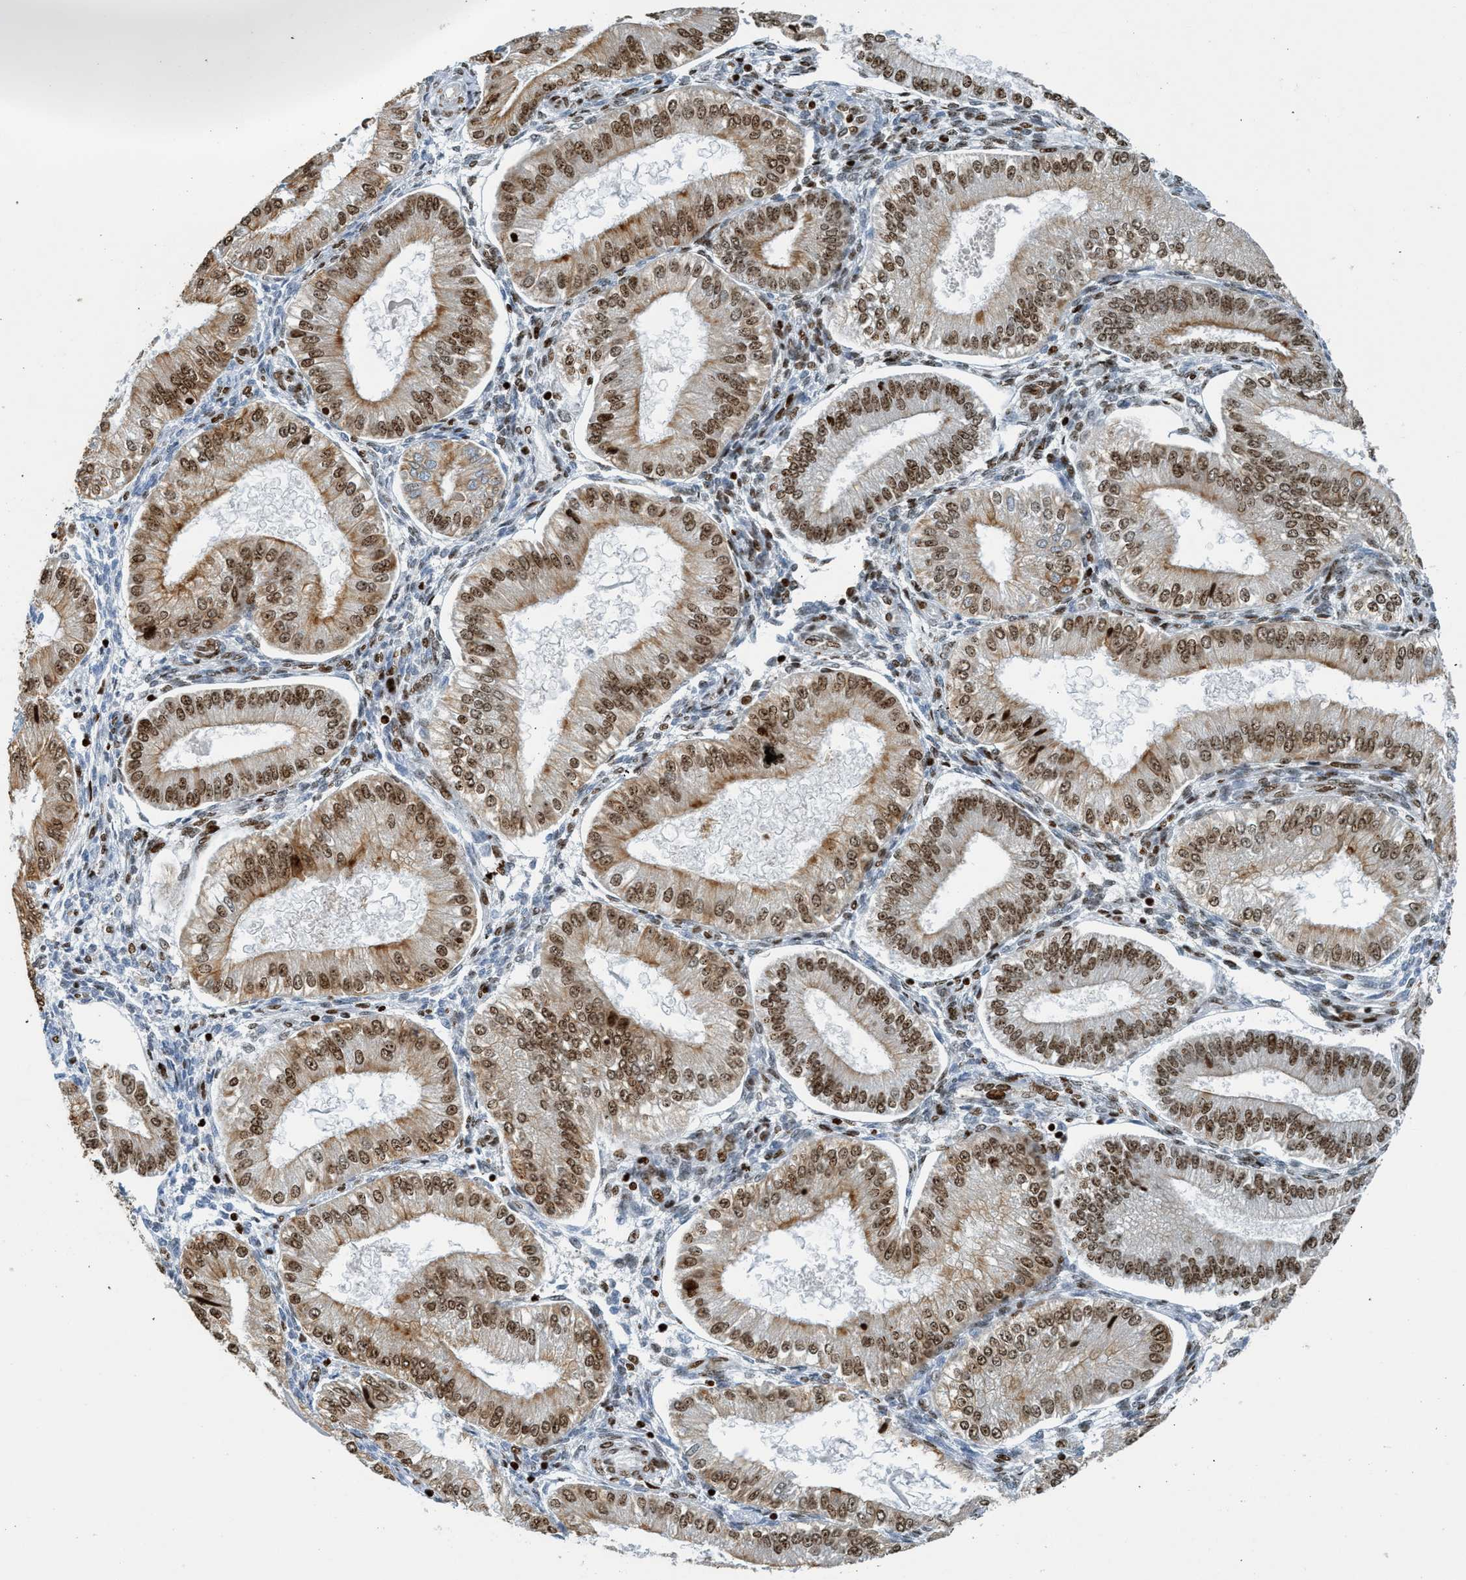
{"staining": {"intensity": "moderate", "quantity": "<25%", "location": "nuclear"}, "tissue": "endometrium", "cell_type": "Cells in endometrial stroma", "image_type": "normal", "snomed": [{"axis": "morphology", "description": "Normal tissue, NOS"}, {"axis": "topography", "description": "Endometrium"}], "caption": "Unremarkable endometrium displays moderate nuclear positivity in approximately <25% of cells in endometrial stroma, visualized by immunohistochemistry. The staining was performed using DAB (3,3'-diaminobenzidine), with brown indicating positive protein expression. Nuclei are stained blue with hematoxylin.", "gene": "SH3D19", "patient": {"sex": "female", "age": 39}}